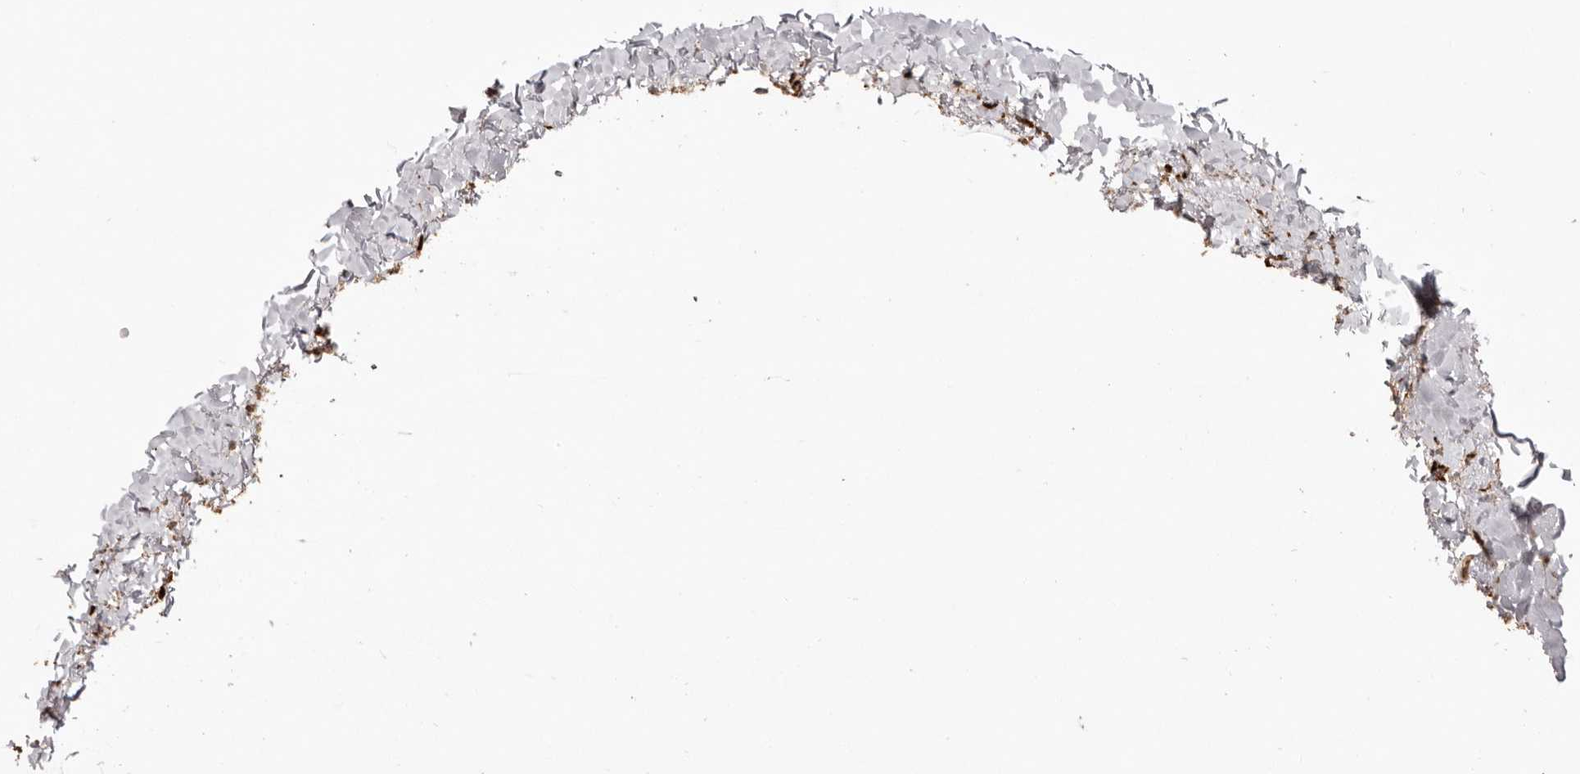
{"staining": {"intensity": "negative", "quantity": "none", "location": "none"}, "tissue": "oral mucosa", "cell_type": "Squamous epithelial cells", "image_type": "normal", "snomed": [{"axis": "morphology", "description": "Normal tissue, NOS"}, {"axis": "topography", "description": "Oral tissue"}], "caption": "This is a photomicrograph of immunohistochemistry (IHC) staining of normal oral mucosa, which shows no expression in squamous epithelial cells. (IHC, brightfield microscopy, high magnification).", "gene": "WDTC1", "patient": {"sex": "female", "age": 56}}